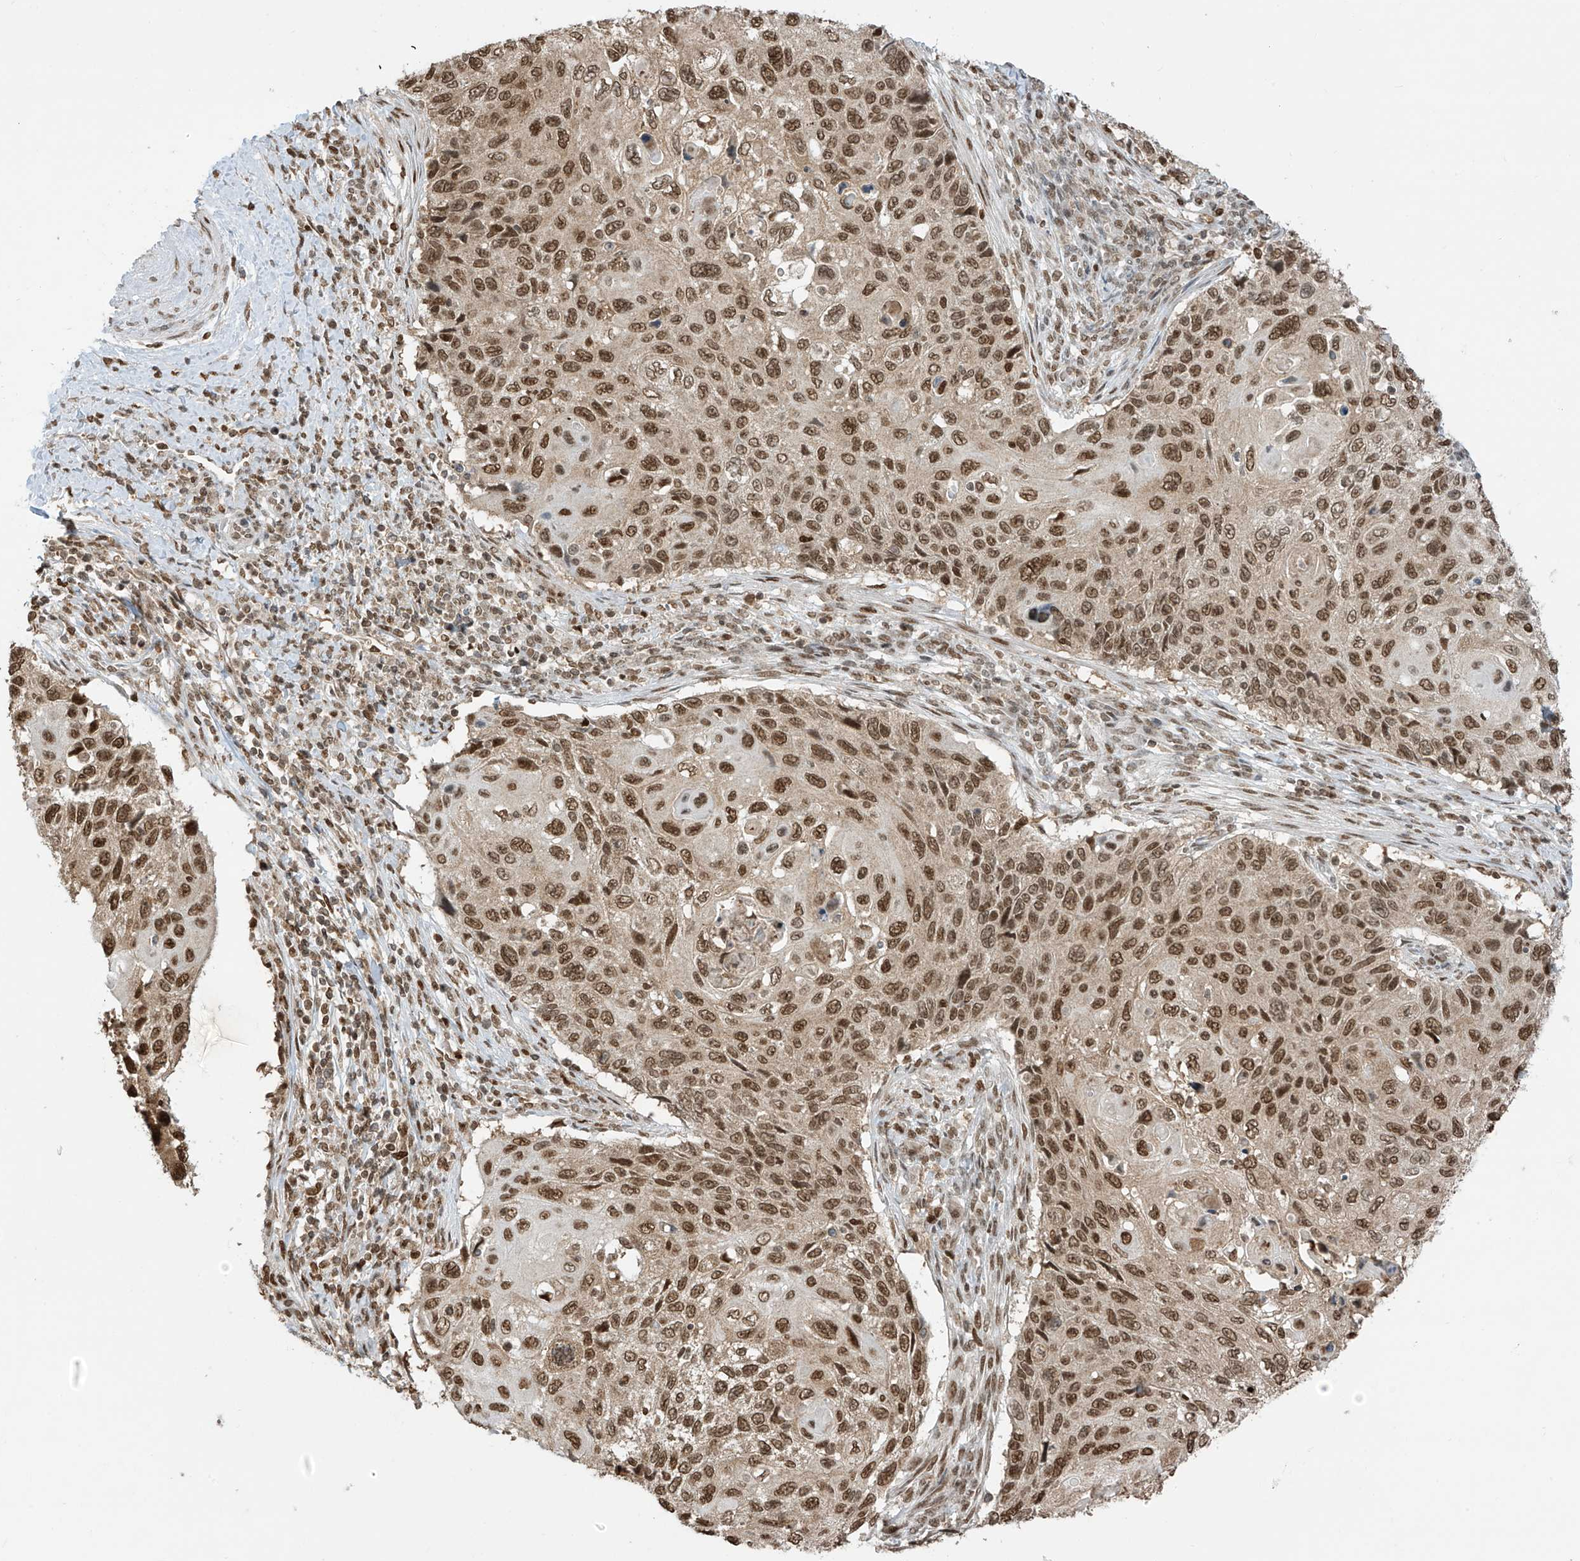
{"staining": {"intensity": "moderate", "quantity": ">75%", "location": "nuclear"}, "tissue": "cervical cancer", "cell_type": "Tumor cells", "image_type": "cancer", "snomed": [{"axis": "morphology", "description": "Squamous cell carcinoma, NOS"}, {"axis": "topography", "description": "Cervix"}], "caption": "Human cervical cancer stained for a protein (brown) displays moderate nuclear positive positivity in about >75% of tumor cells.", "gene": "KPNB1", "patient": {"sex": "female", "age": 70}}